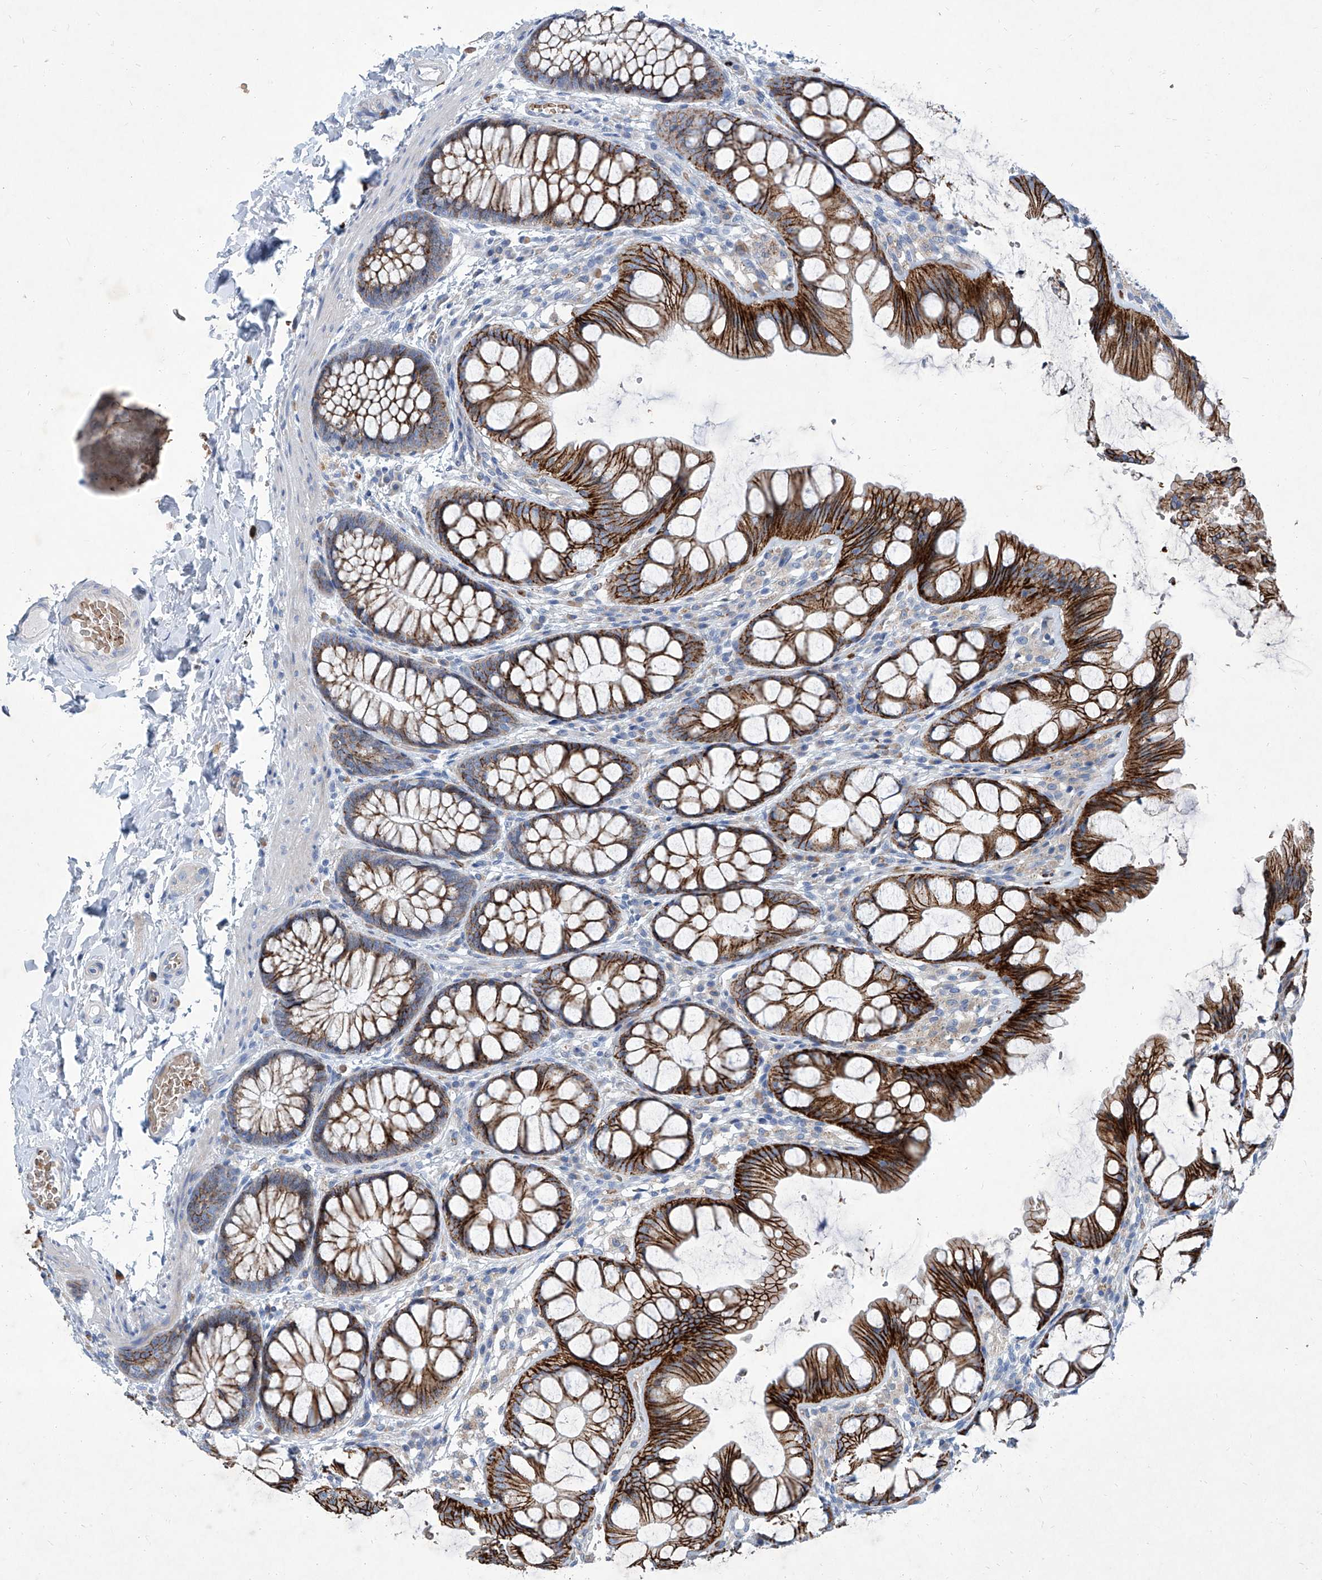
{"staining": {"intensity": "negative", "quantity": "none", "location": "none"}, "tissue": "colon", "cell_type": "Endothelial cells", "image_type": "normal", "snomed": [{"axis": "morphology", "description": "Normal tissue, NOS"}, {"axis": "topography", "description": "Colon"}], "caption": "A high-resolution image shows immunohistochemistry staining of unremarkable colon, which demonstrates no significant positivity in endothelial cells. Brightfield microscopy of IHC stained with DAB (3,3'-diaminobenzidine) (brown) and hematoxylin (blue), captured at high magnification.", "gene": "FPR2", "patient": {"sex": "male", "age": 47}}